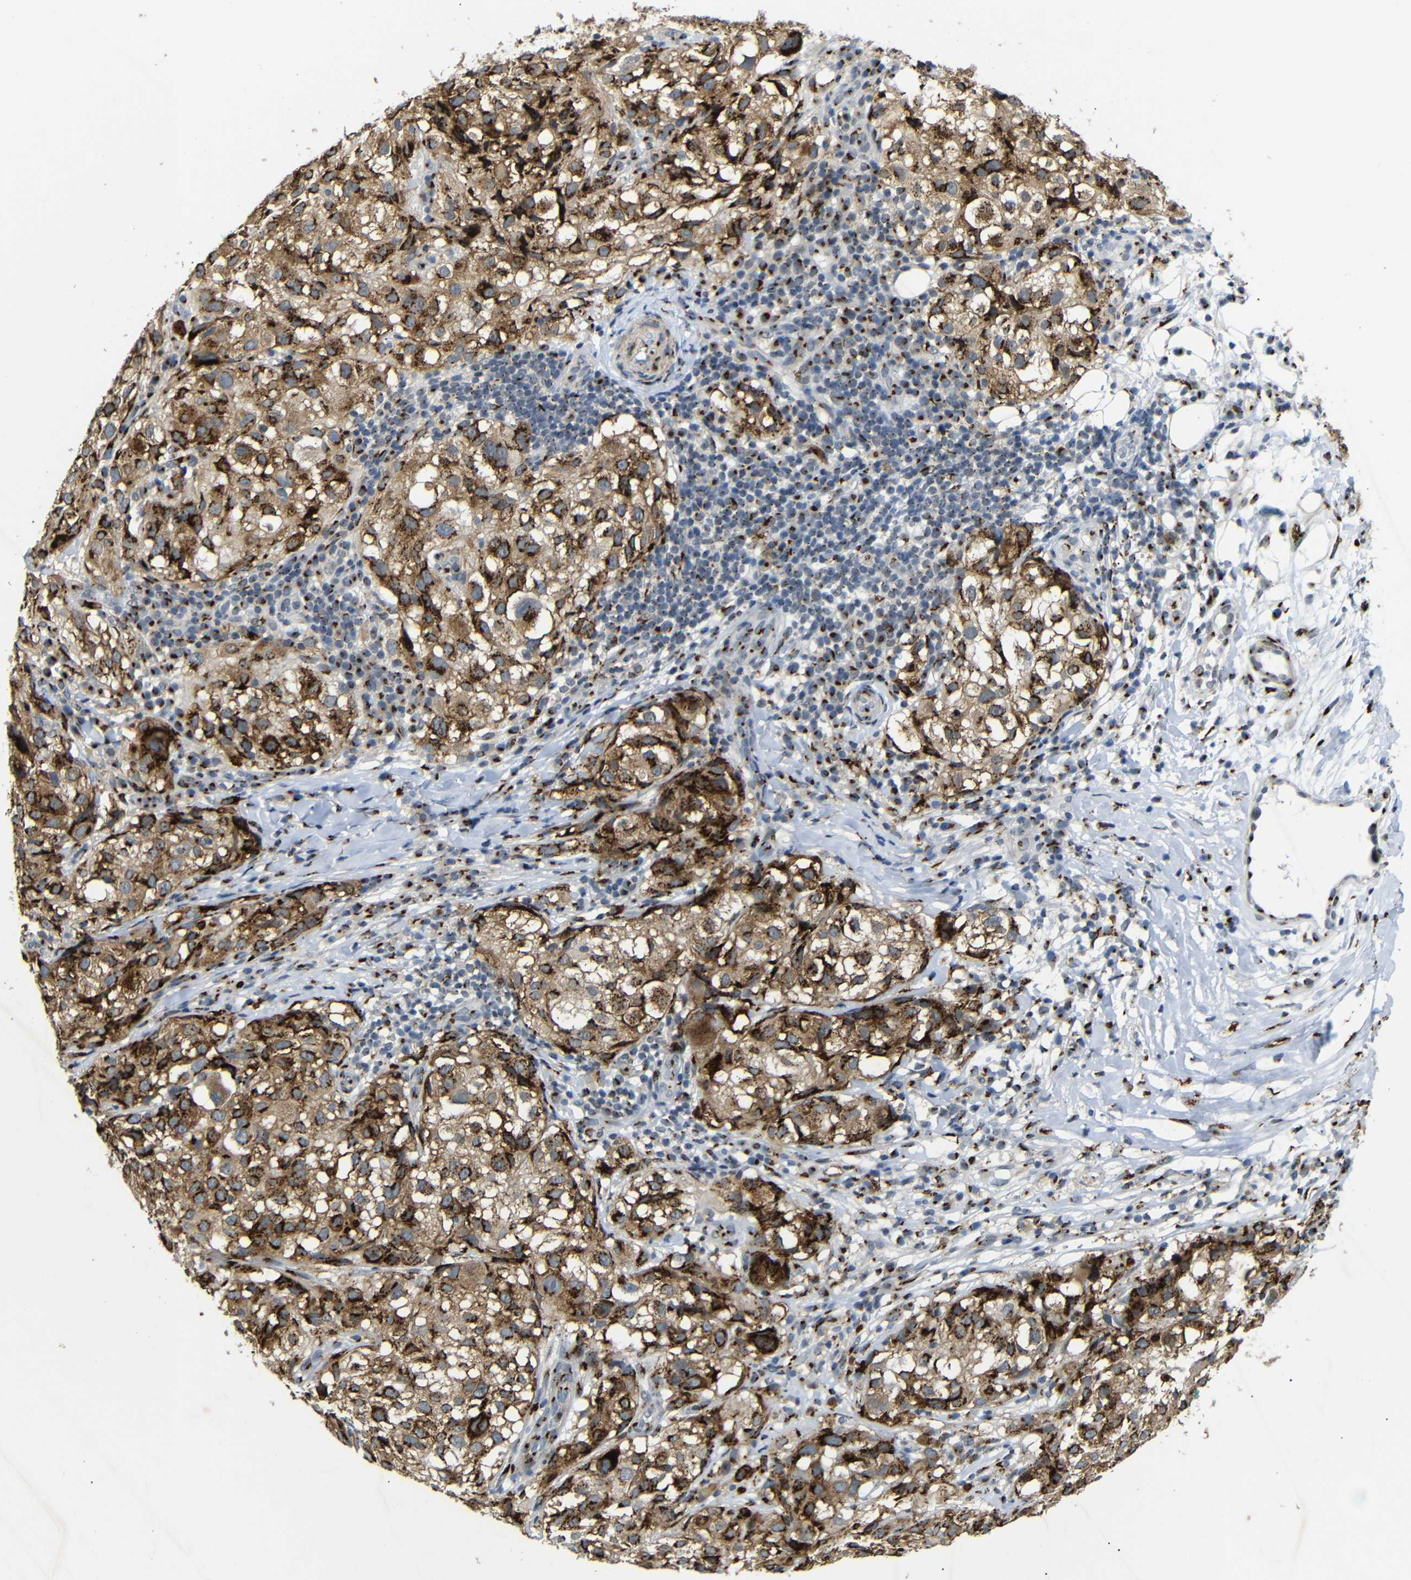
{"staining": {"intensity": "strong", "quantity": ">75%", "location": "cytoplasmic/membranous"}, "tissue": "melanoma", "cell_type": "Tumor cells", "image_type": "cancer", "snomed": [{"axis": "morphology", "description": "Necrosis, NOS"}, {"axis": "morphology", "description": "Malignant melanoma, NOS"}, {"axis": "topography", "description": "Skin"}], "caption": "Approximately >75% of tumor cells in malignant melanoma reveal strong cytoplasmic/membranous protein expression as visualized by brown immunohistochemical staining.", "gene": "TGOLN2", "patient": {"sex": "female", "age": 87}}